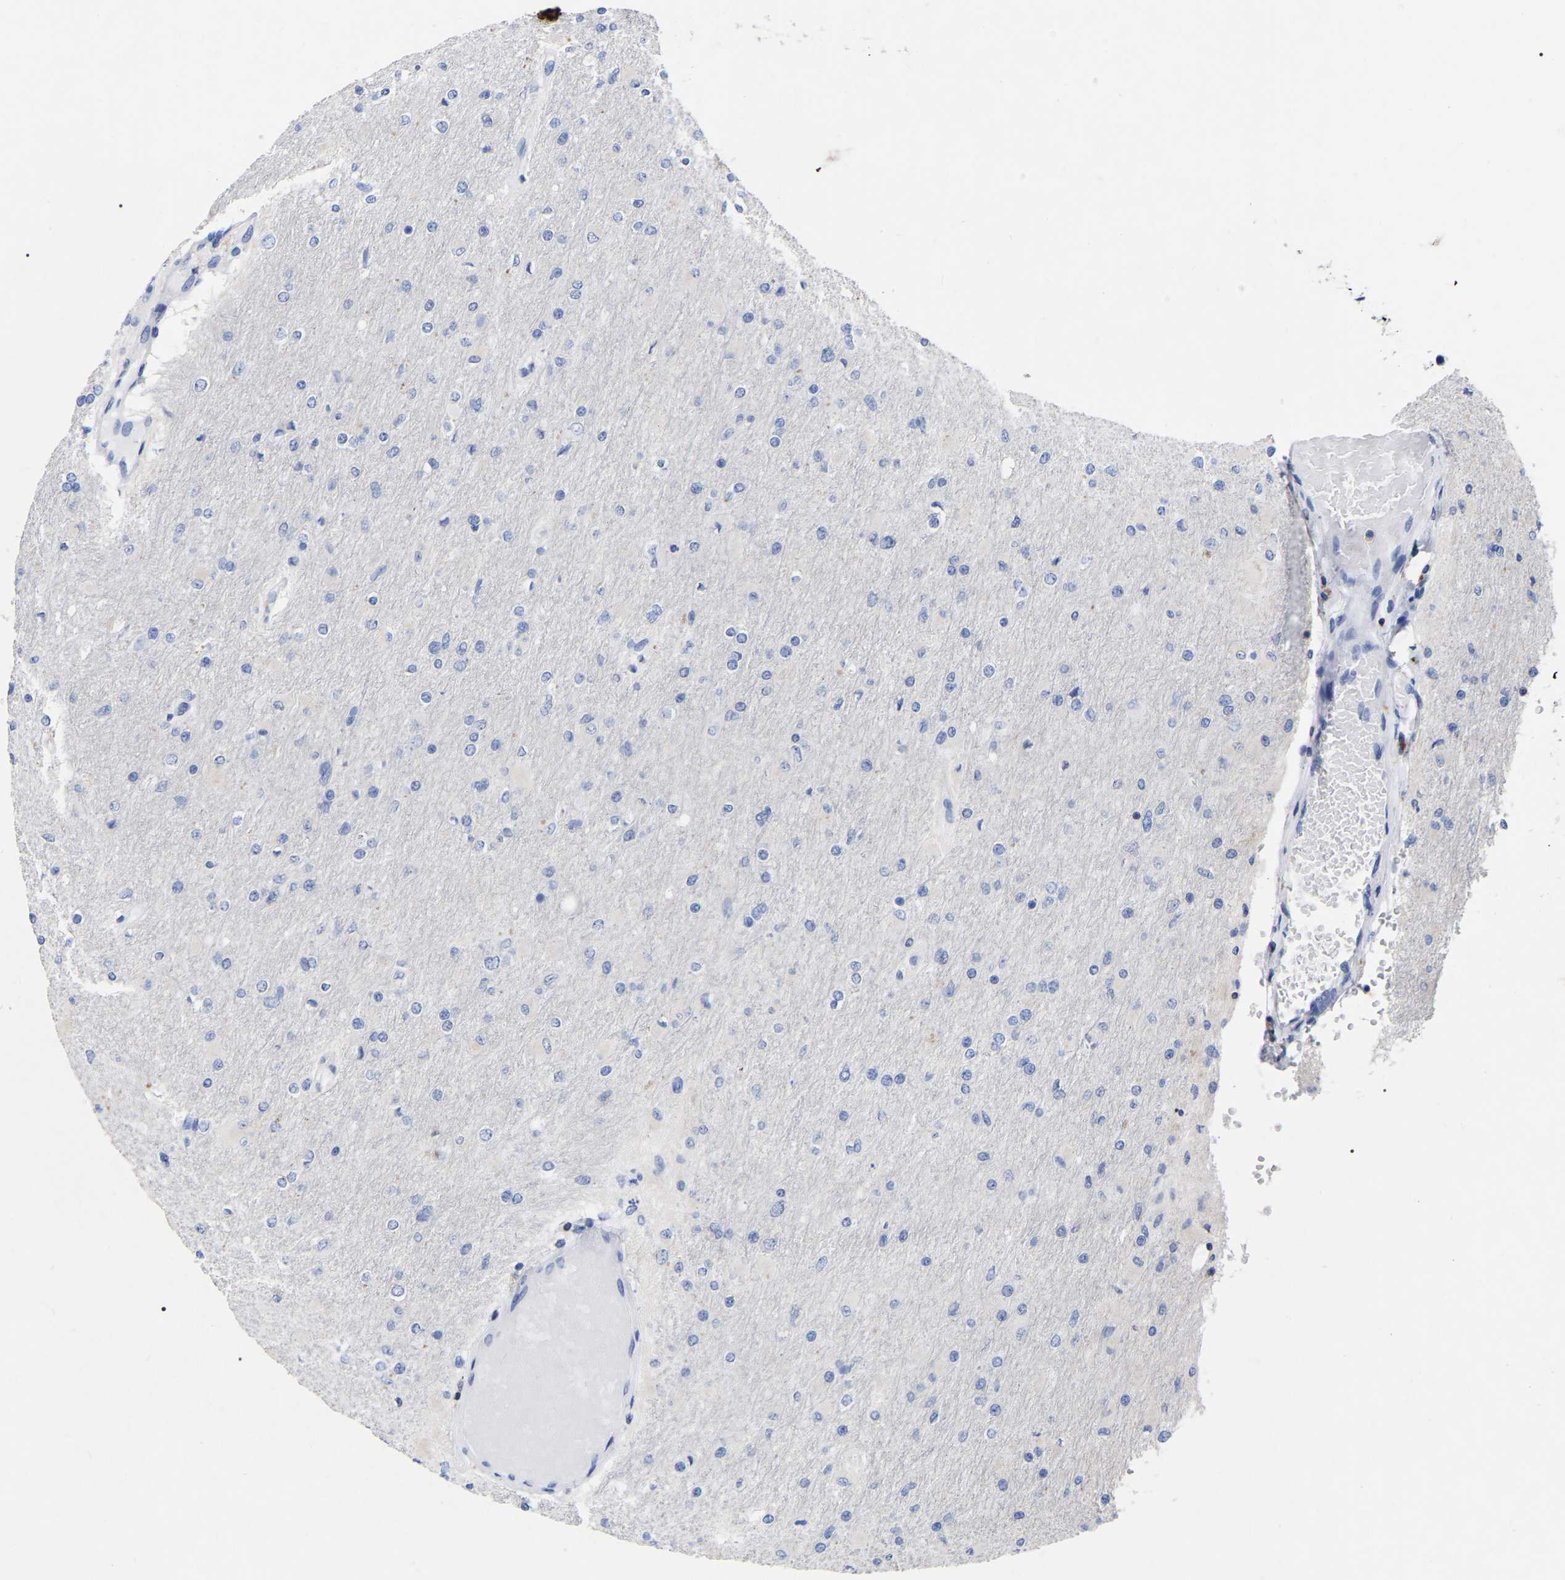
{"staining": {"intensity": "negative", "quantity": "none", "location": "none"}, "tissue": "glioma", "cell_type": "Tumor cells", "image_type": "cancer", "snomed": [{"axis": "morphology", "description": "Glioma, malignant, High grade"}, {"axis": "topography", "description": "Cerebral cortex"}], "caption": "Photomicrograph shows no significant protein positivity in tumor cells of malignant high-grade glioma.", "gene": "PTPN7", "patient": {"sex": "female", "age": 36}}